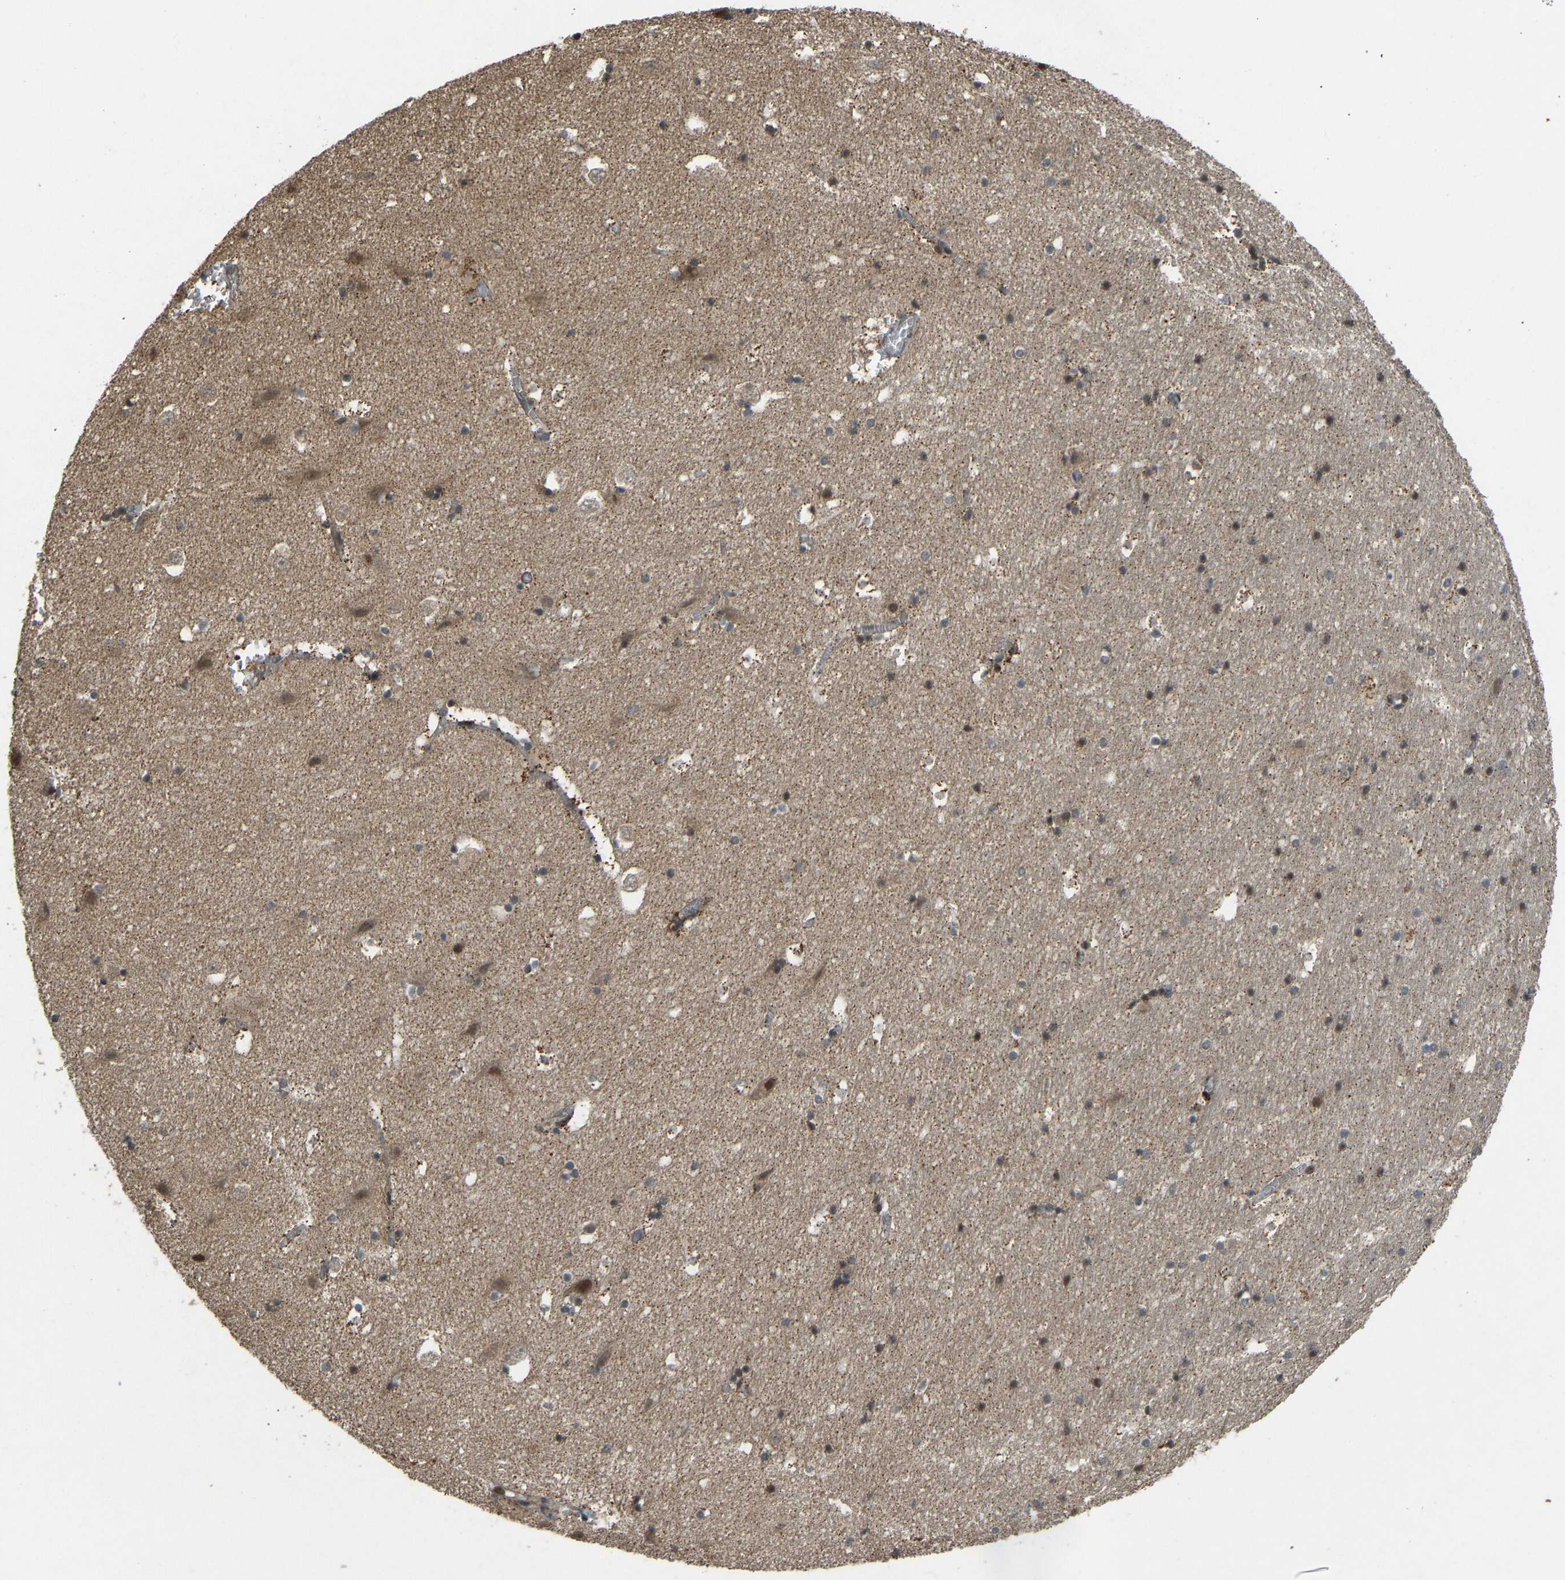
{"staining": {"intensity": "moderate", "quantity": "25%-75%", "location": "nuclear"}, "tissue": "hippocampus", "cell_type": "Glial cells", "image_type": "normal", "snomed": [{"axis": "morphology", "description": "Normal tissue, NOS"}, {"axis": "topography", "description": "Hippocampus"}], "caption": "A brown stain shows moderate nuclear staining of a protein in glial cells of normal hippocampus. (Stains: DAB in brown, nuclei in blue, Microscopy: brightfield microscopy at high magnification).", "gene": "ACADS", "patient": {"sex": "male", "age": 45}}